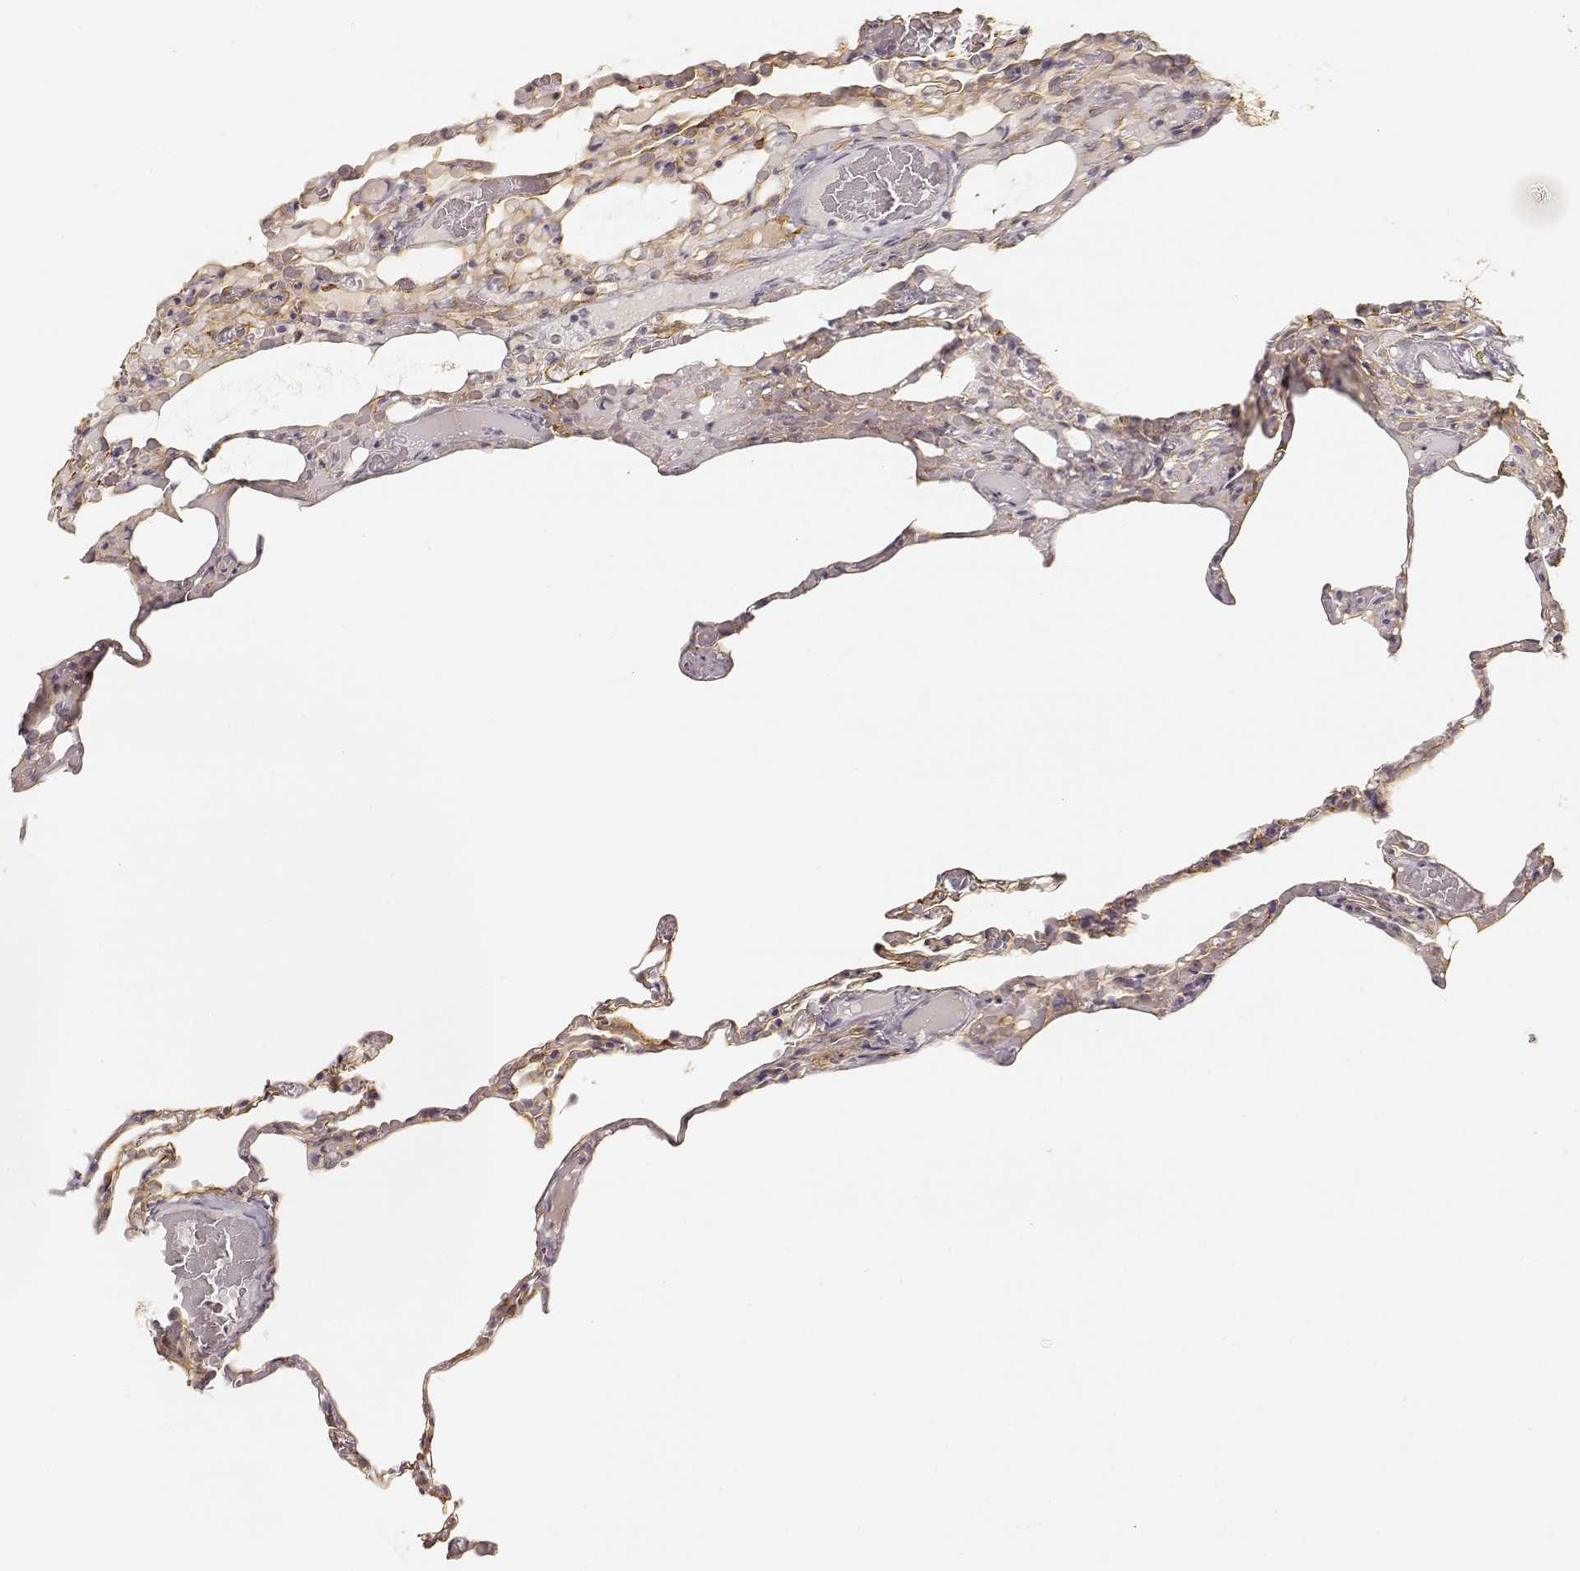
{"staining": {"intensity": "weak", "quantity": "<25%", "location": "cytoplasmic/membranous"}, "tissue": "lung", "cell_type": "Alveolar cells", "image_type": "normal", "snomed": [{"axis": "morphology", "description": "Normal tissue, NOS"}, {"axis": "topography", "description": "Lung"}], "caption": "Immunohistochemical staining of benign human lung reveals no significant positivity in alveolar cells.", "gene": "LAMC2", "patient": {"sex": "female", "age": 43}}